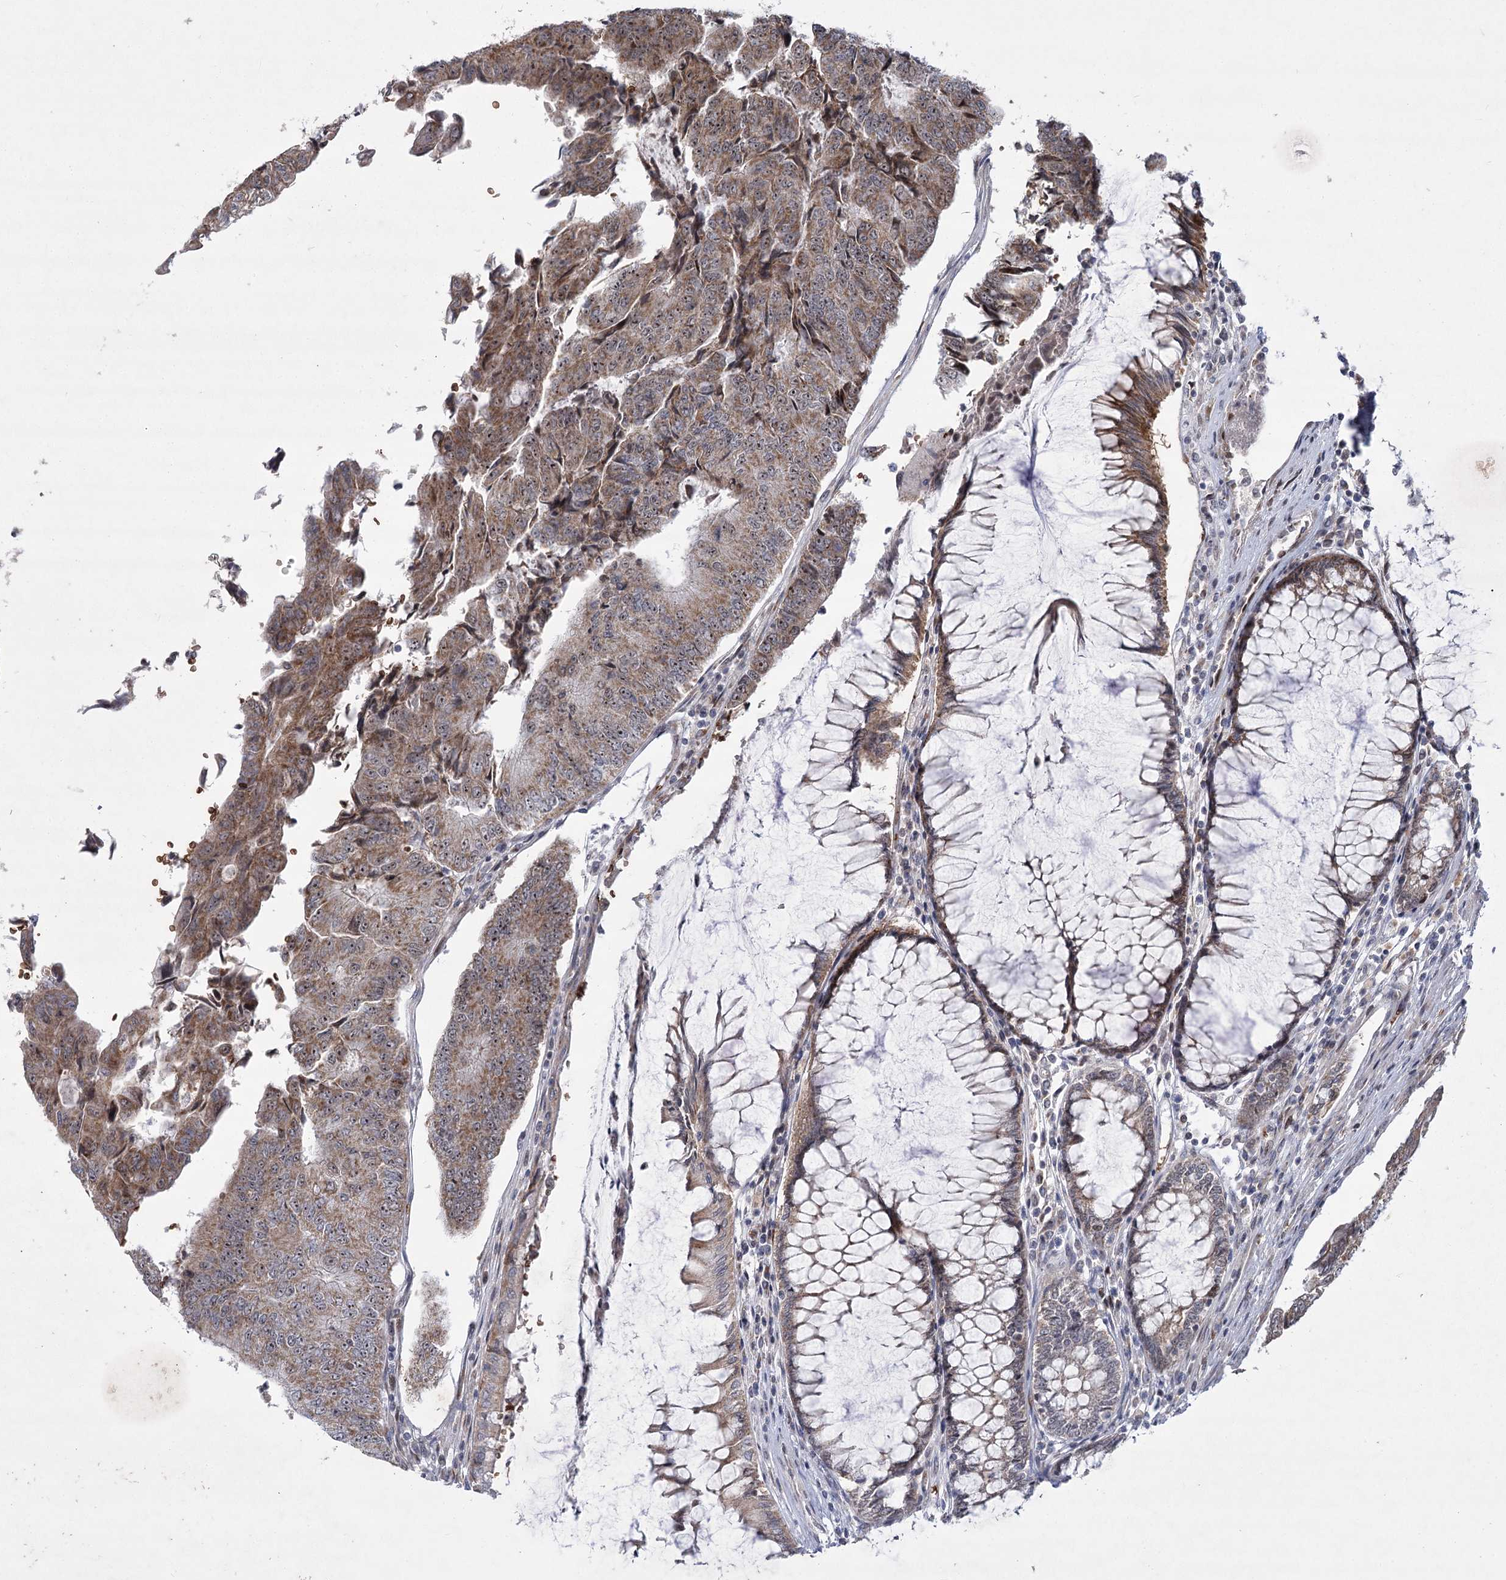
{"staining": {"intensity": "moderate", "quantity": ">75%", "location": "cytoplasmic/membranous,nuclear"}, "tissue": "colorectal cancer", "cell_type": "Tumor cells", "image_type": "cancer", "snomed": [{"axis": "morphology", "description": "Adenocarcinoma, NOS"}, {"axis": "topography", "description": "Colon"}], "caption": "A brown stain labels moderate cytoplasmic/membranous and nuclear expression of a protein in human colorectal cancer tumor cells. The protein of interest is shown in brown color, while the nuclei are stained blue.", "gene": "NSMCE4A", "patient": {"sex": "female", "age": 67}}